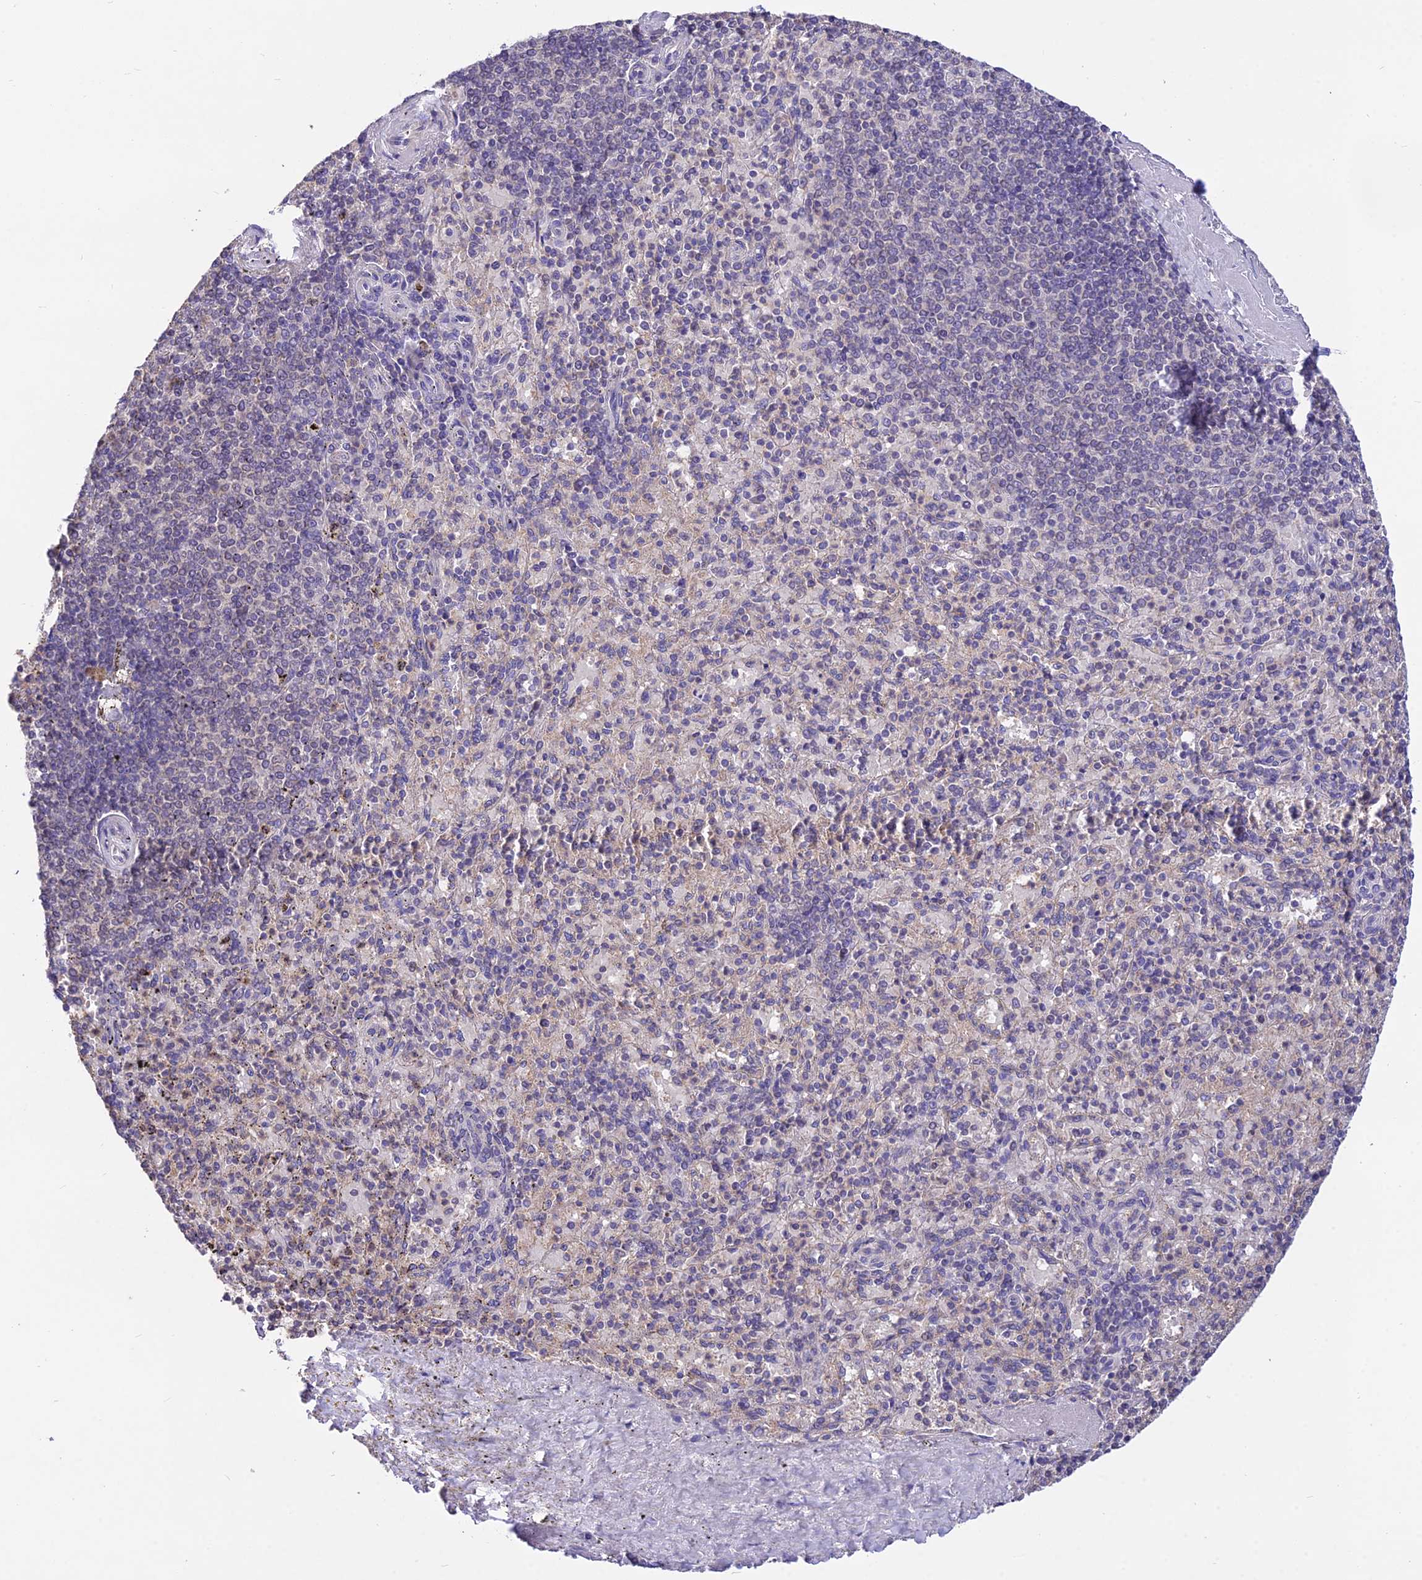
{"staining": {"intensity": "weak", "quantity": "<25%", "location": "cytoplasmic/membranous"}, "tissue": "spleen", "cell_type": "Cells in red pulp", "image_type": "normal", "snomed": [{"axis": "morphology", "description": "Normal tissue, NOS"}, {"axis": "topography", "description": "Spleen"}], "caption": "Histopathology image shows no protein positivity in cells in red pulp of unremarkable spleen.", "gene": "PGK1", "patient": {"sex": "male", "age": 82}}